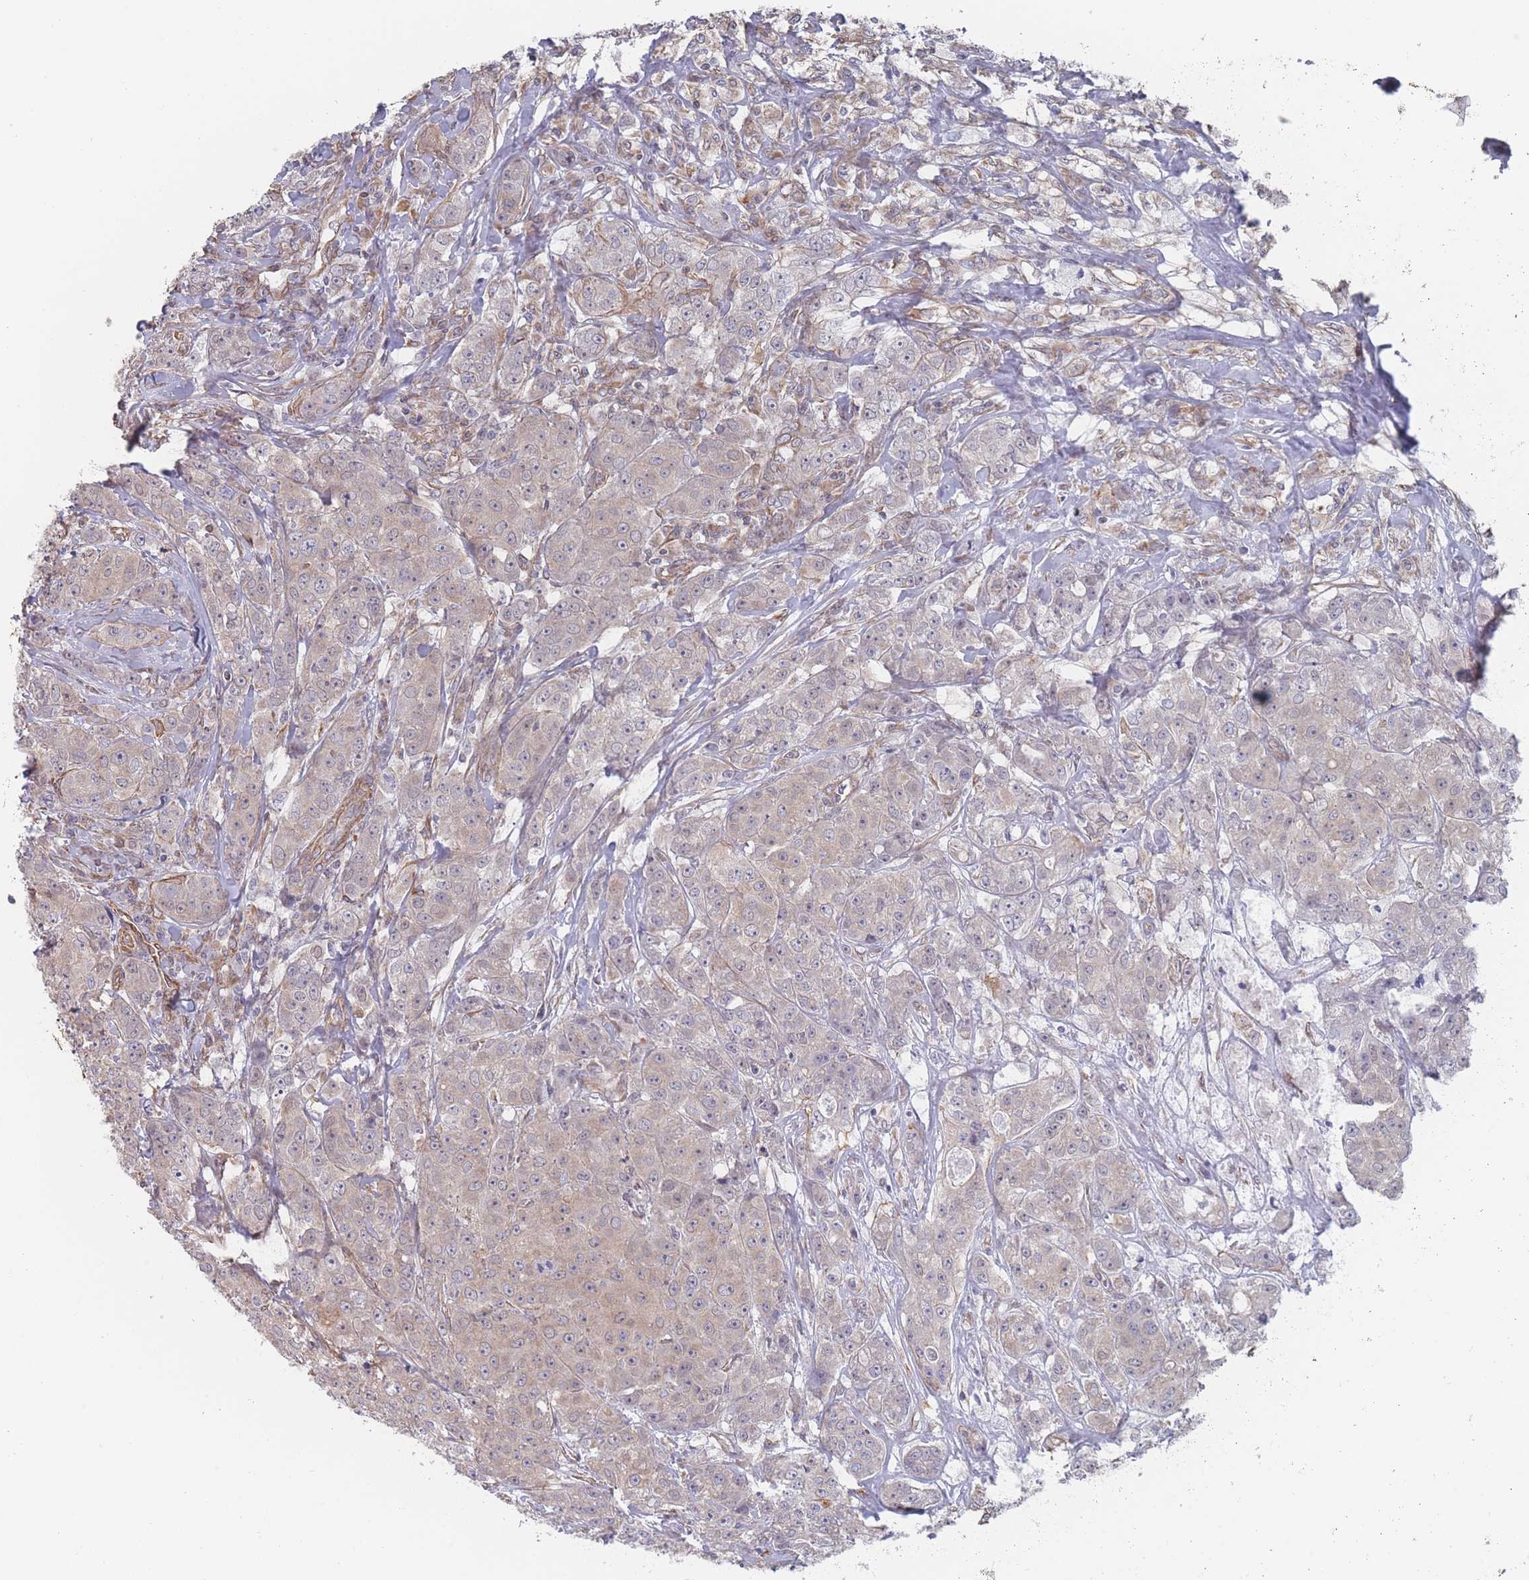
{"staining": {"intensity": "weak", "quantity": "<25%", "location": "cytoplasmic/membranous"}, "tissue": "breast cancer", "cell_type": "Tumor cells", "image_type": "cancer", "snomed": [{"axis": "morphology", "description": "Duct carcinoma"}, {"axis": "topography", "description": "Breast"}], "caption": "Tumor cells are negative for brown protein staining in breast intraductal carcinoma.", "gene": "SLC1A6", "patient": {"sex": "female", "age": 43}}